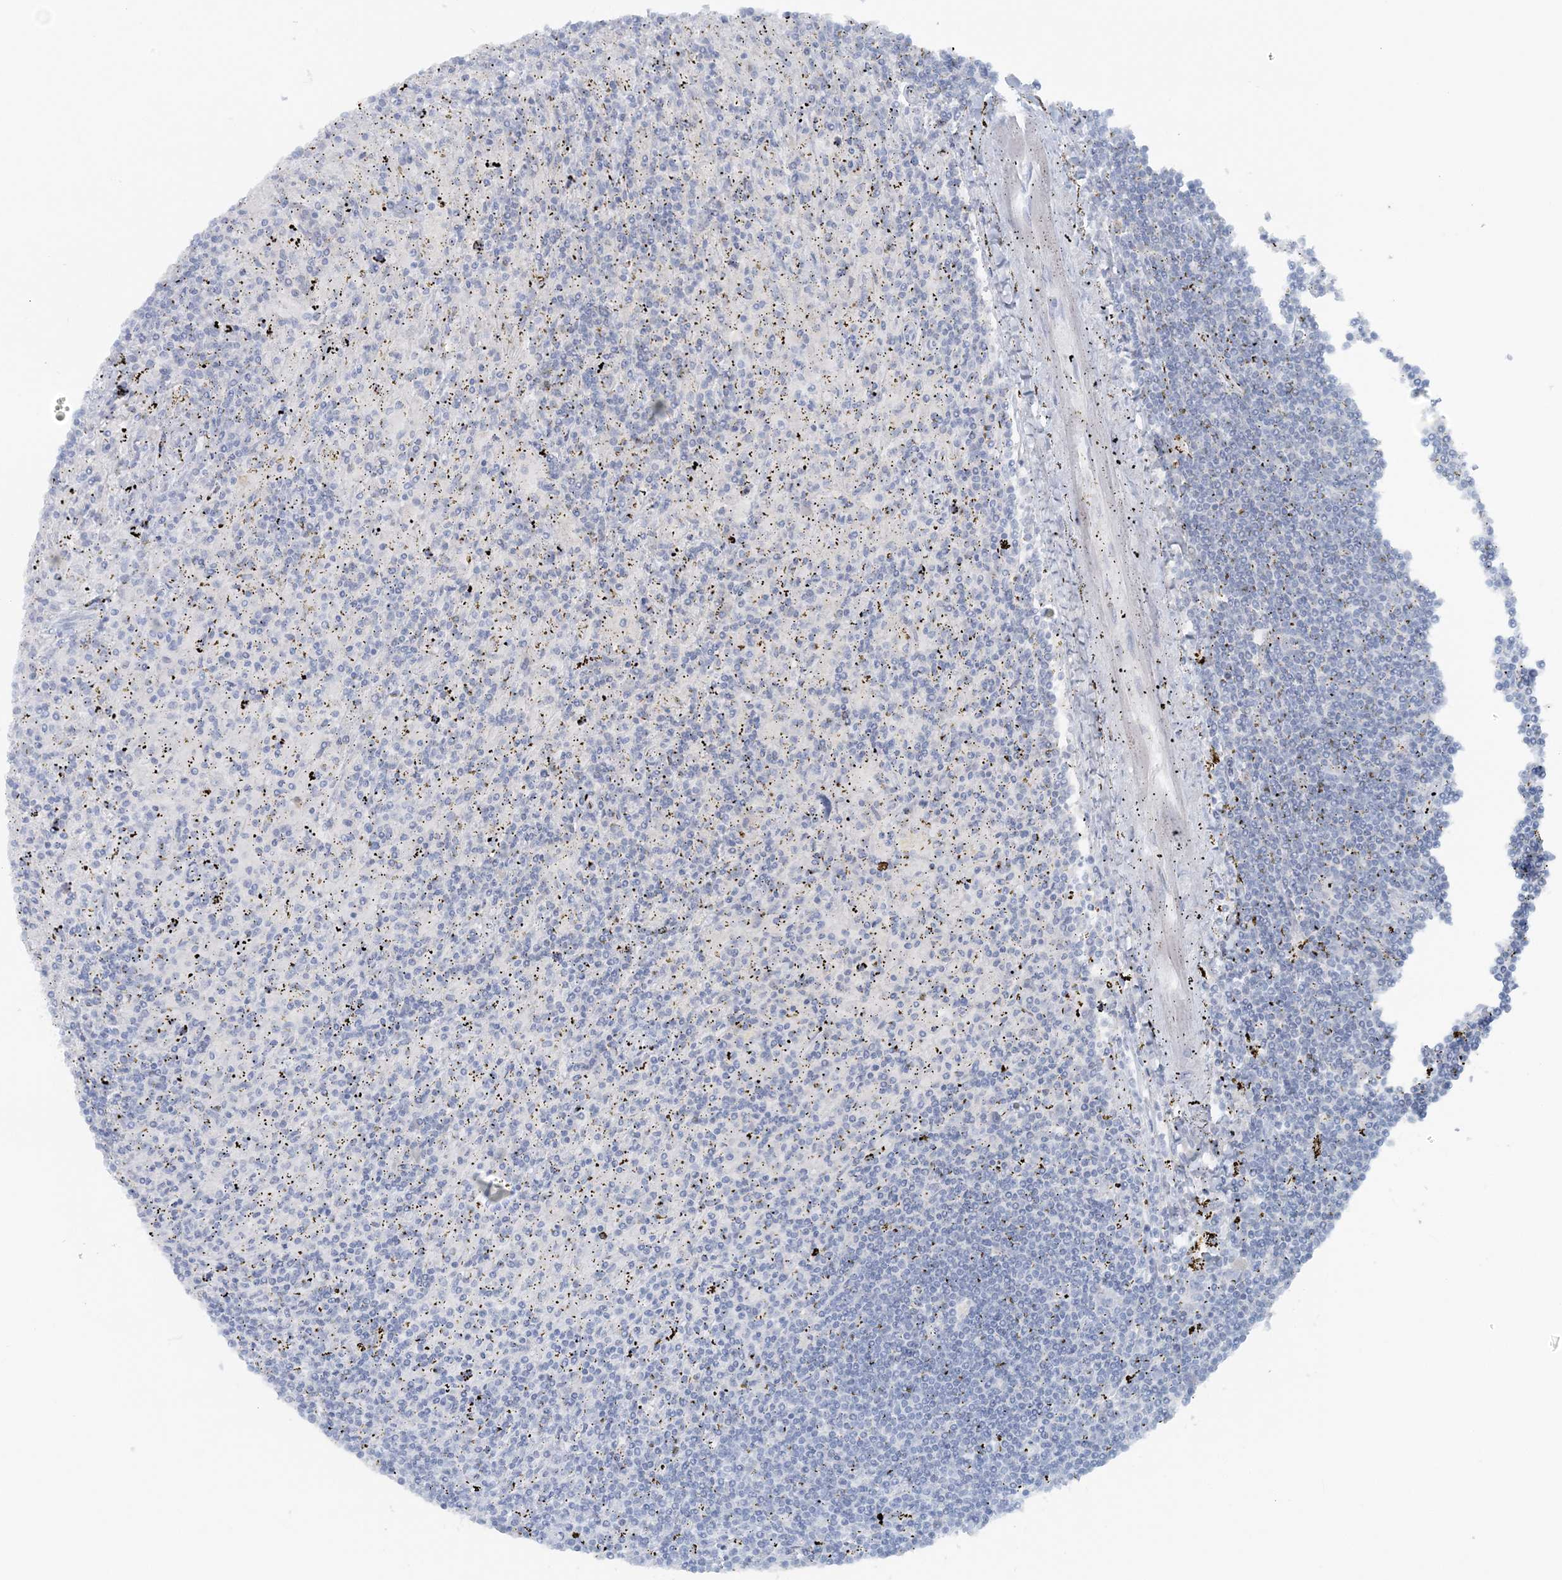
{"staining": {"intensity": "negative", "quantity": "none", "location": "none"}, "tissue": "lymphoma", "cell_type": "Tumor cells", "image_type": "cancer", "snomed": [{"axis": "morphology", "description": "Malignant lymphoma, non-Hodgkin's type, Low grade"}, {"axis": "topography", "description": "Spleen"}], "caption": "This is a micrograph of immunohistochemistry (IHC) staining of lymphoma, which shows no positivity in tumor cells.", "gene": "ATP11A", "patient": {"sex": "male", "age": 76}}